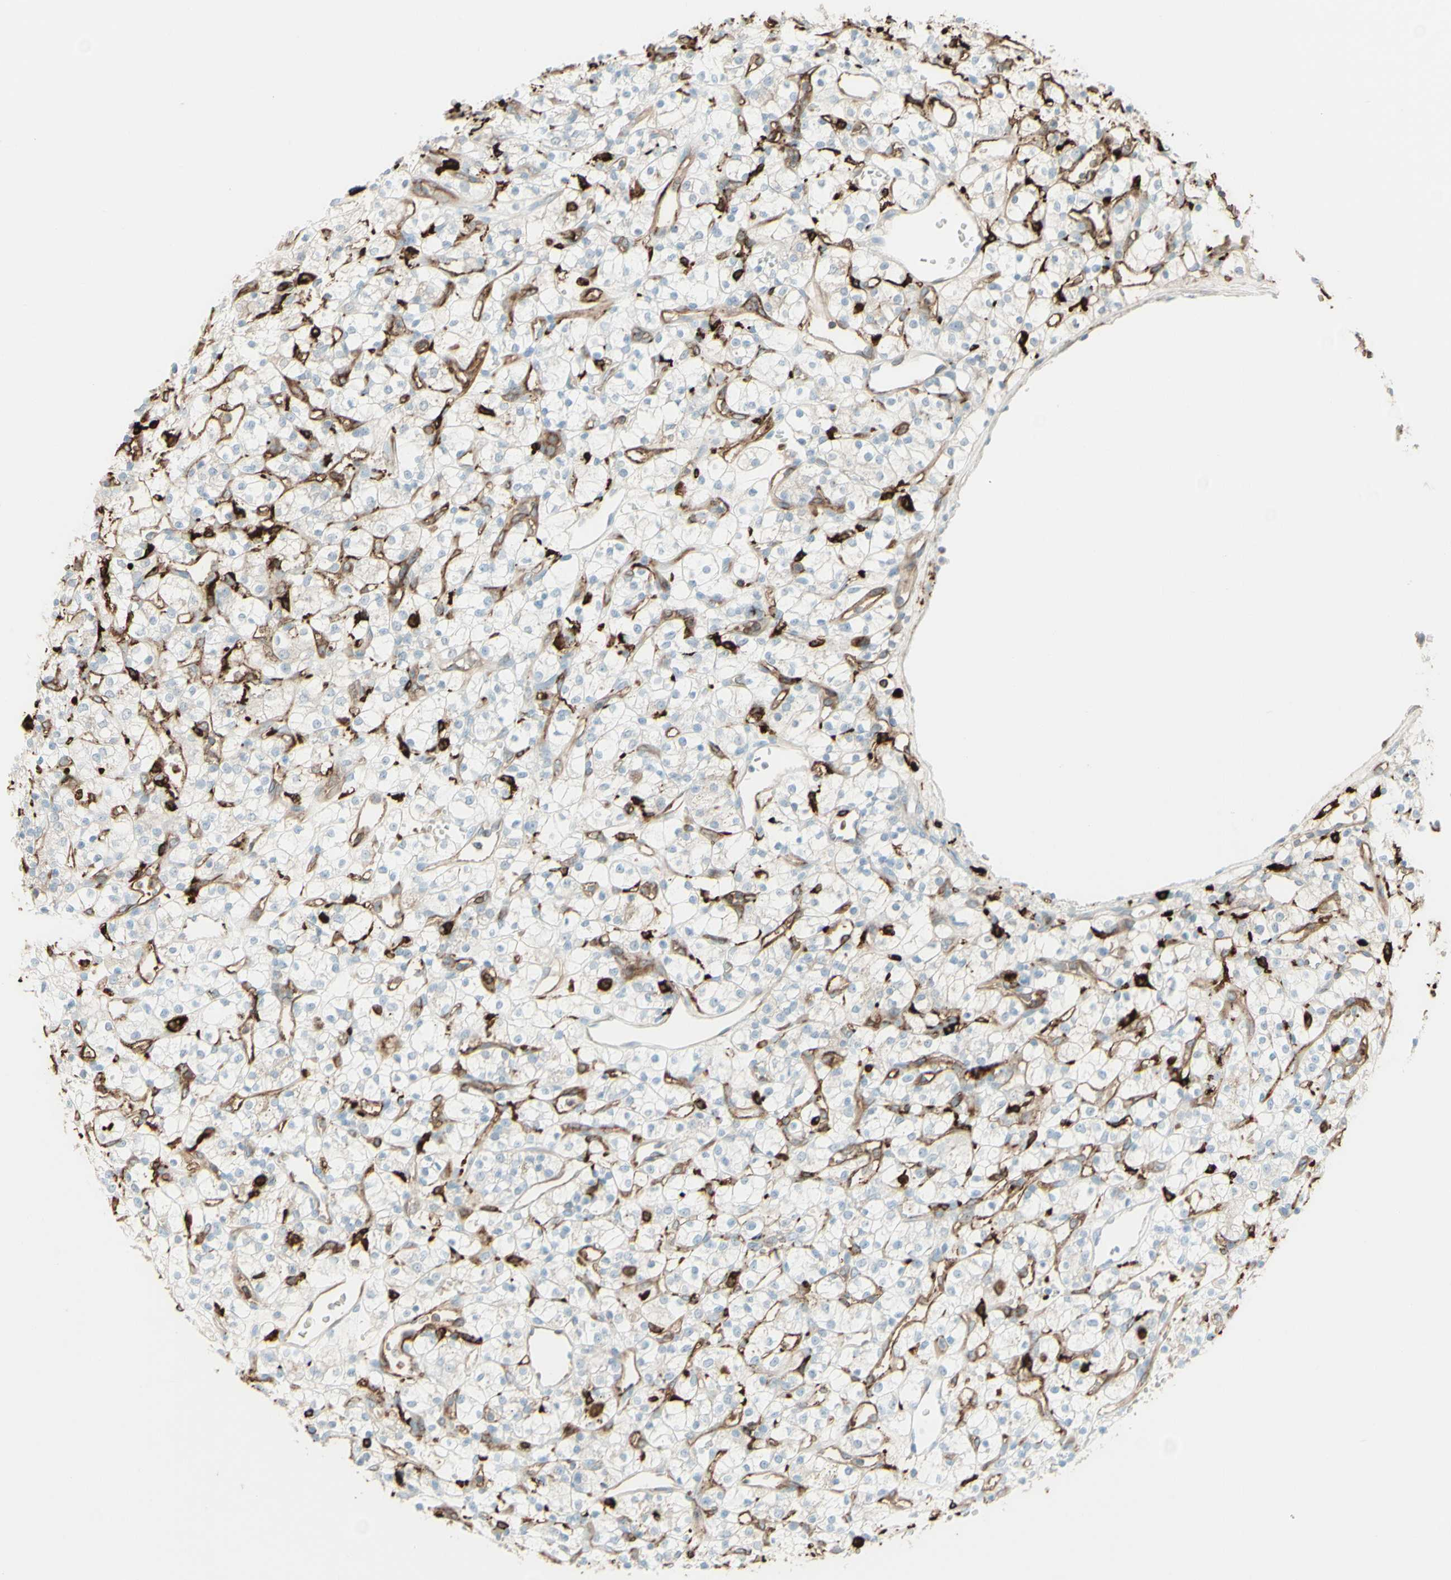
{"staining": {"intensity": "negative", "quantity": "none", "location": "none"}, "tissue": "renal cancer", "cell_type": "Tumor cells", "image_type": "cancer", "snomed": [{"axis": "morphology", "description": "Adenocarcinoma, NOS"}, {"axis": "topography", "description": "Kidney"}], "caption": "A high-resolution image shows IHC staining of renal adenocarcinoma, which exhibits no significant positivity in tumor cells.", "gene": "HLA-DPB1", "patient": {"sex": "female", "age": 60}}